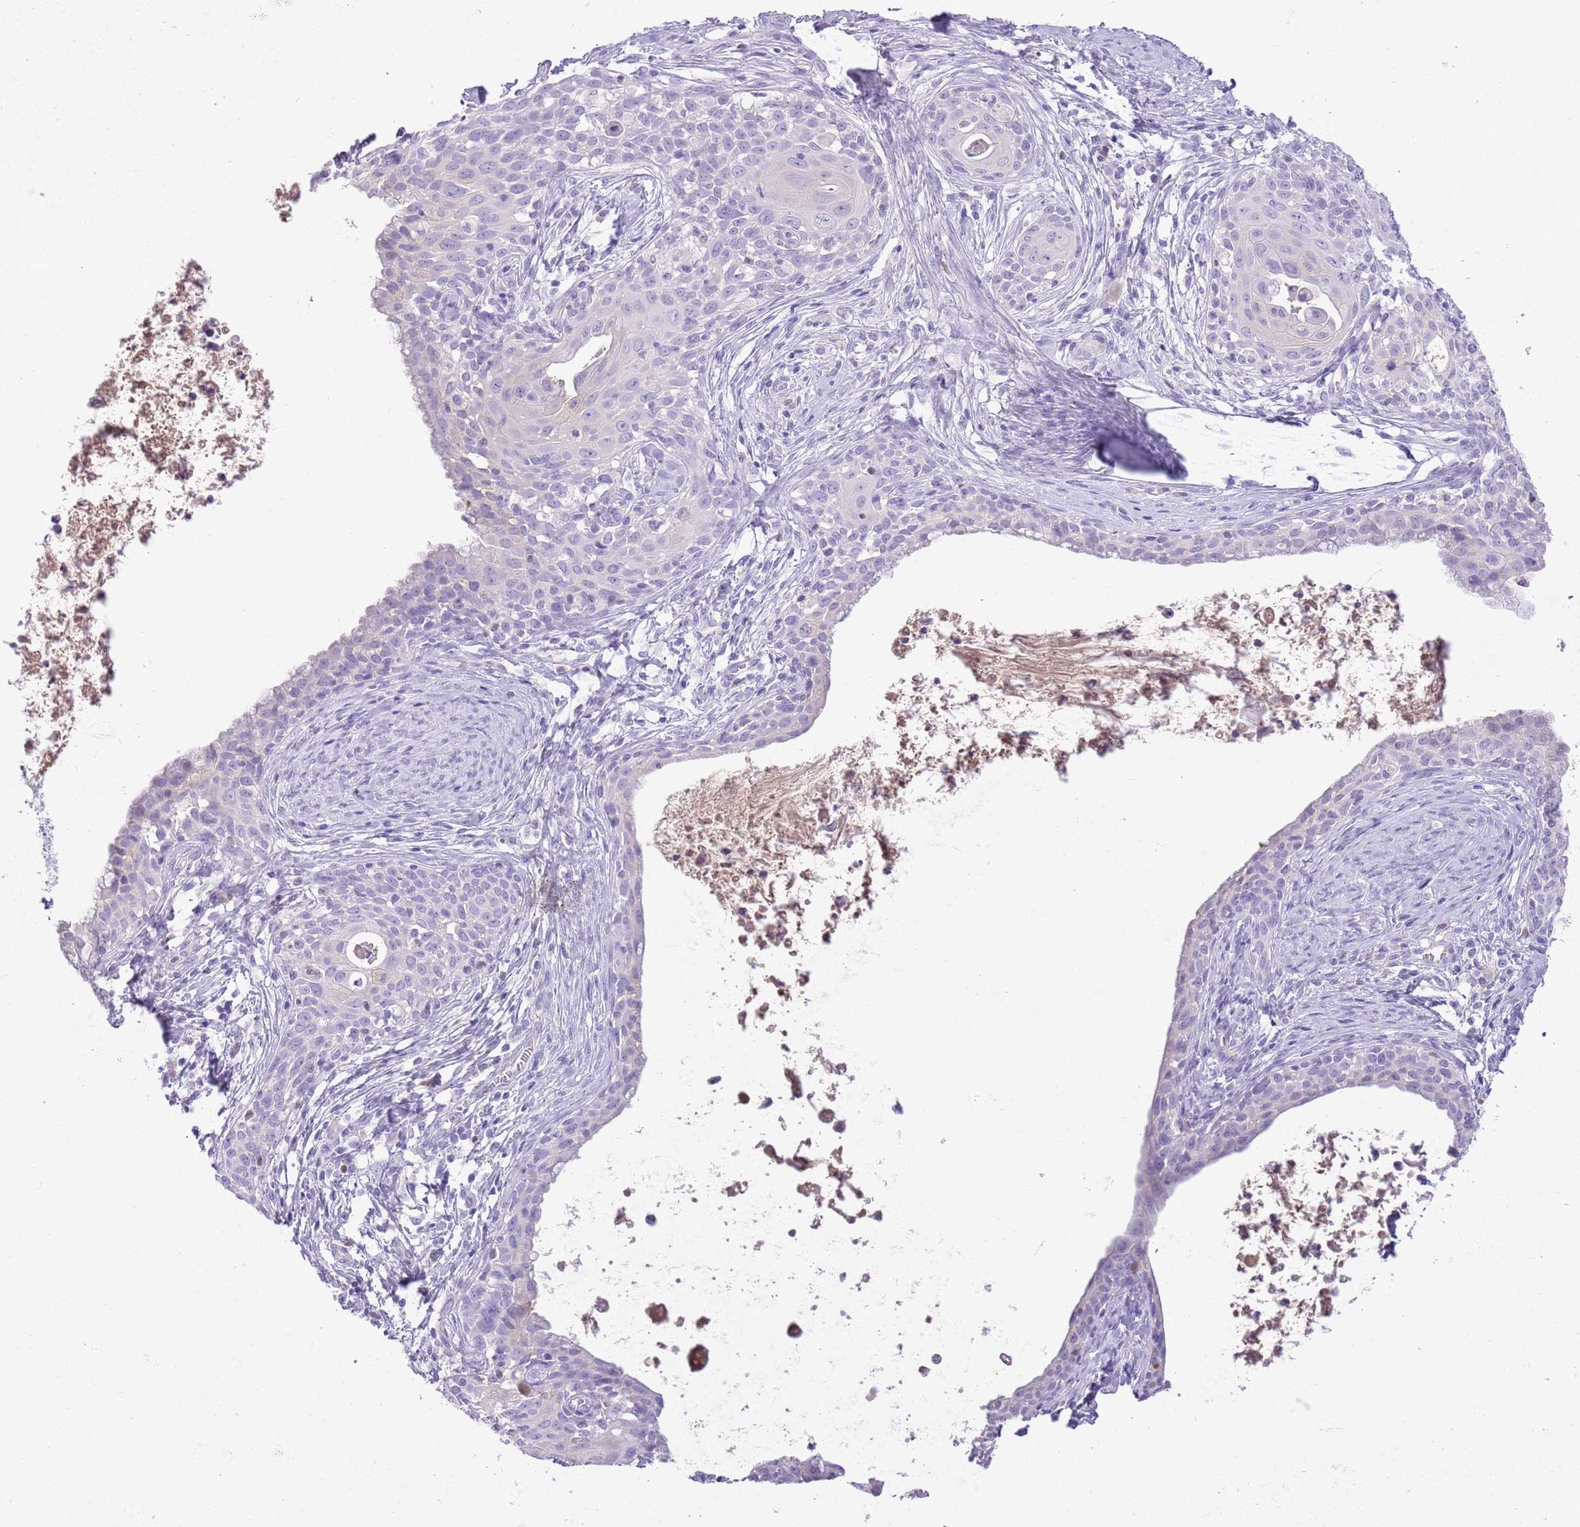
{"staining": {"intensity": "negative", "quantity": "none", "location": "none"}, "tissue": "cervical cancer", "cell_type": "Tumor cells", "image_type": "cancer", "snomed": [{"axis": "morphology", "description": "Squamous cell carcinoma, NOS"}, {"axis": "topography", "description": "Cervix"}], "caption": "Immunohistochemistry (IHC) of cervical squamous cell carcinoma reveals no staining in tumor cells.", "gene": "TOX2", "patient": {"sex": "female", "age": 52}}